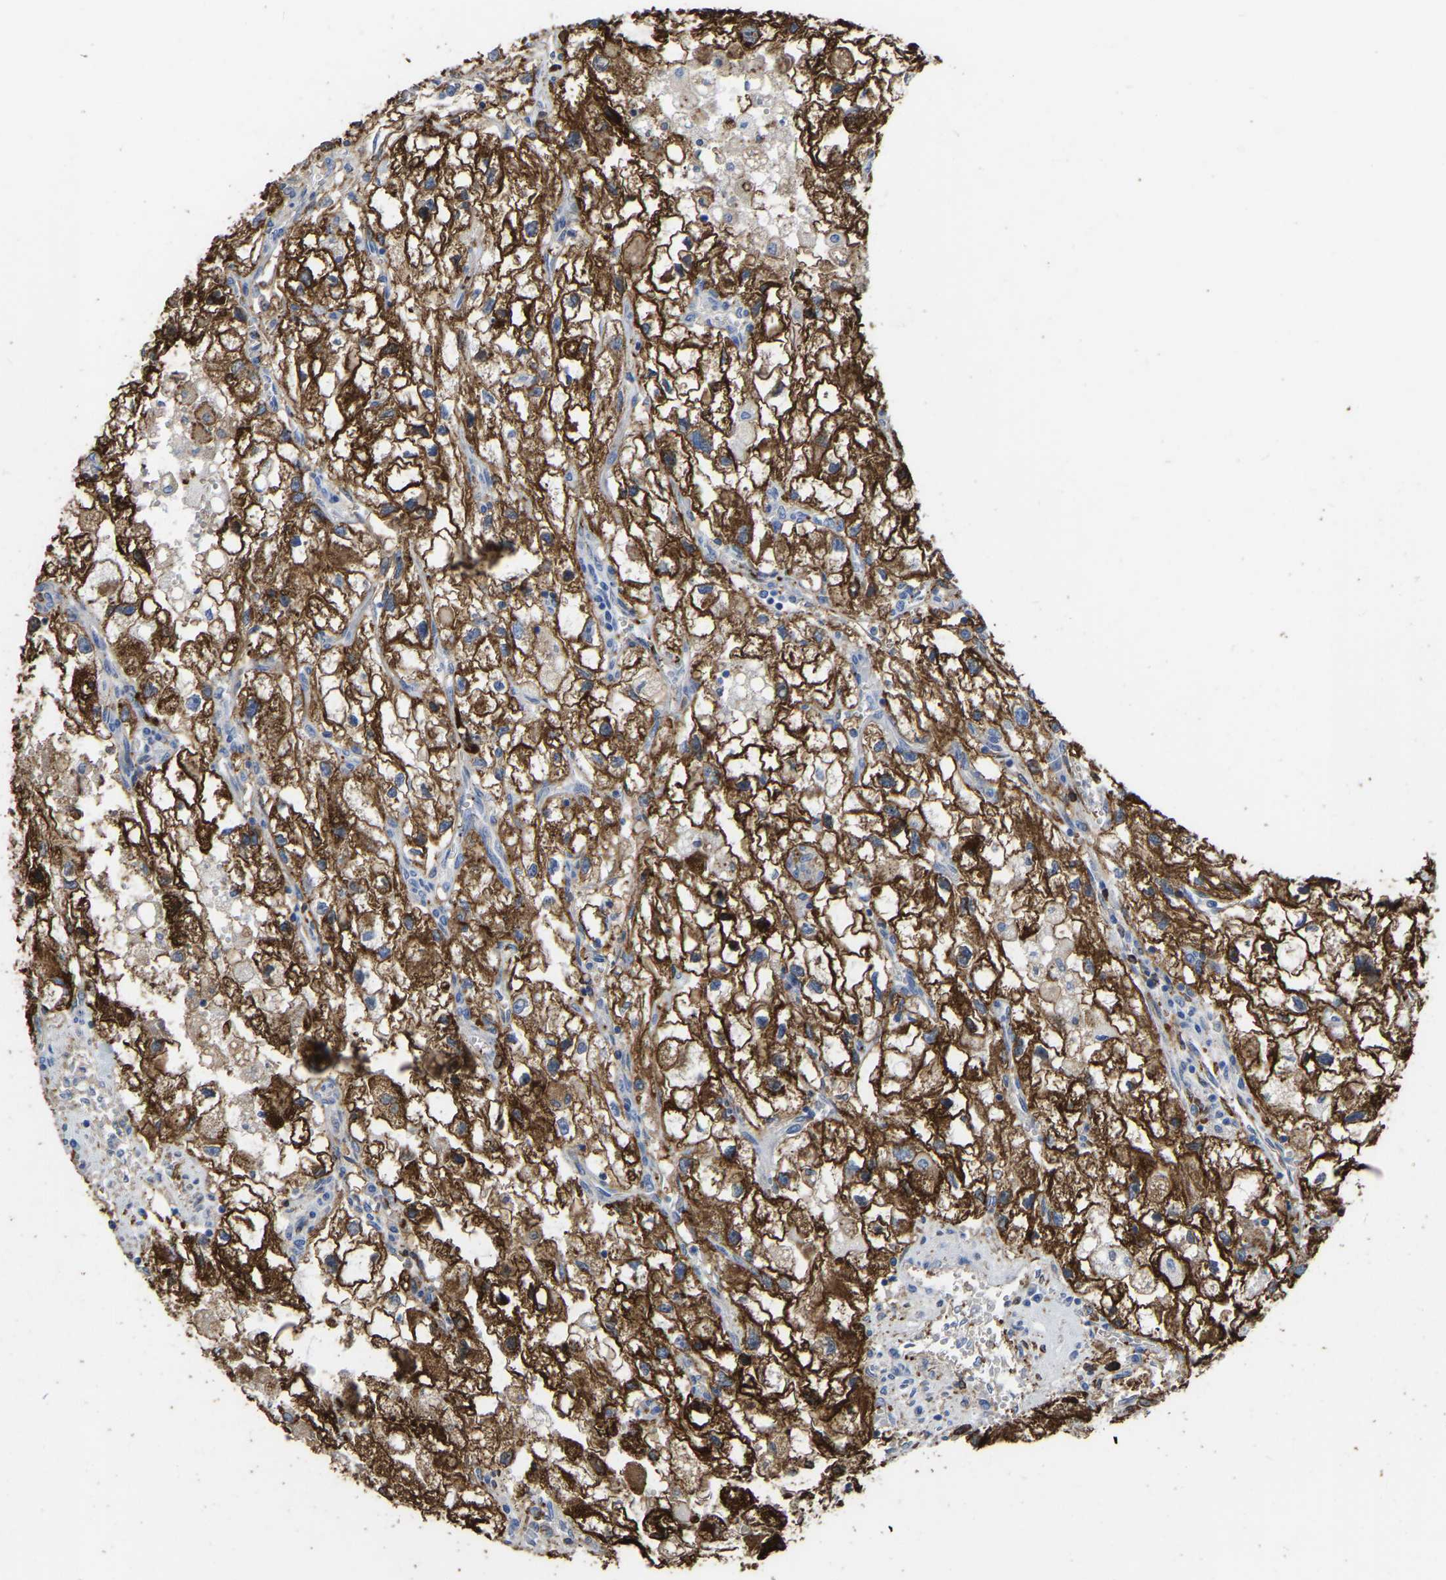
{"staining": {"intensity": "strong", "quantity": ">75%", "location": "cytoplasmic/membranous"}, "tissue": "renal cancer", "cell_type": "Tumor cells", "image_type": "cancer", "snomed": [{"axis": "morphology", "description": "Adenocarcinoma, NOS"}, {"axis": "topography", "description": "Kidney"}], "caption": "Immunohistochemical staining of renal cancer demonstrates high levels of strong cytoplasmic/membranous staining in about >75% of tumor cells.", "gene": "ZNF449", "patient": {"sex": "female", "age": 70}}